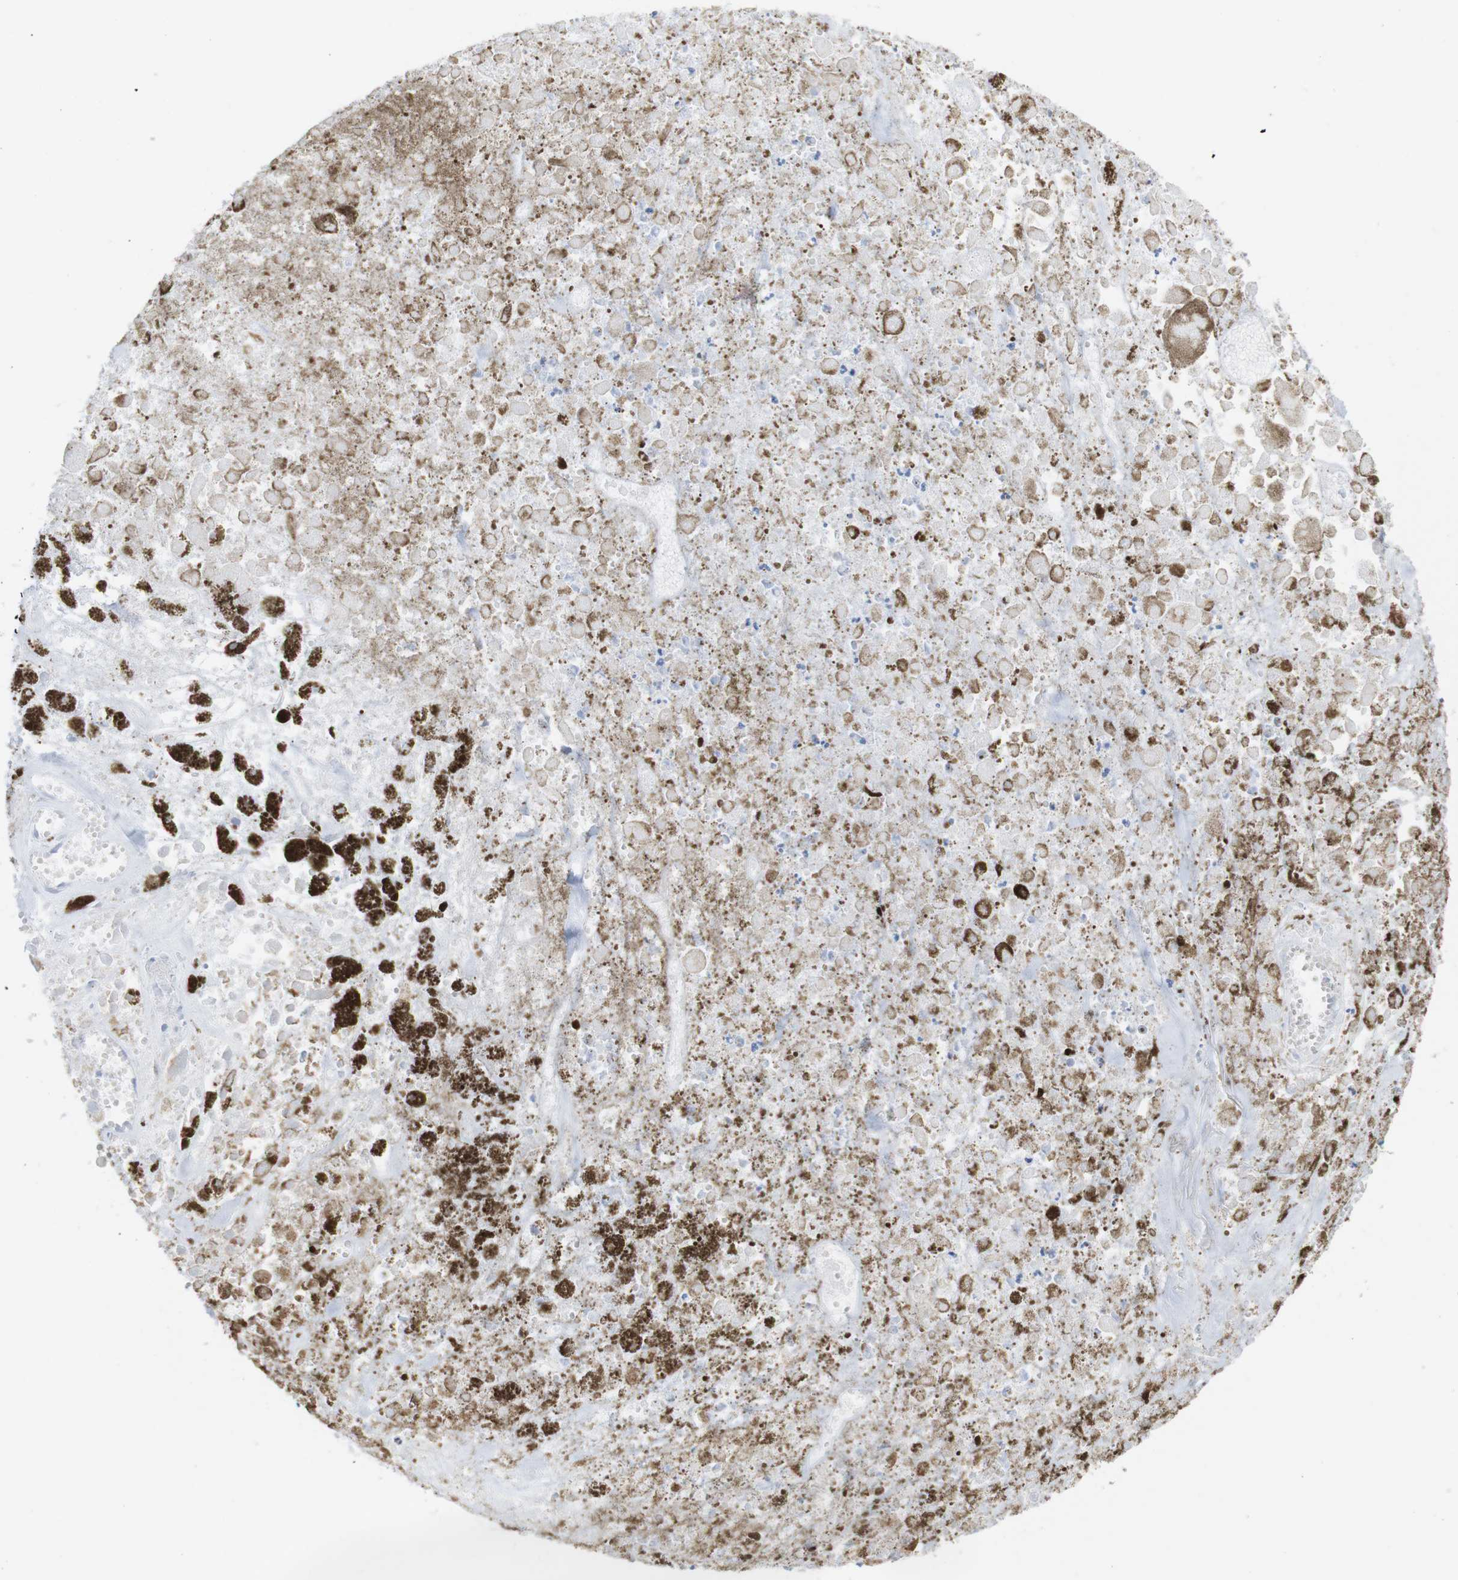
{"staining": {"intensity": "negative", "quantity": "none", "location": "none"}, "tissue": "melanoma", "cell_type": "Tumor cells", "image_type": "cancer", "snomed": [{"axis": "morphology", "description": "Malignant melanoma, Metastatic site"}, {"axis": "topography", "description": "Lymph node"}], "caption": "Malignant melanoma (metastatic site) stained for a protein using immunohistochemistry exhibits no positivity tumor cells.", "gene": "LAG3", "patient": {"sex": "male", "age": 59}}